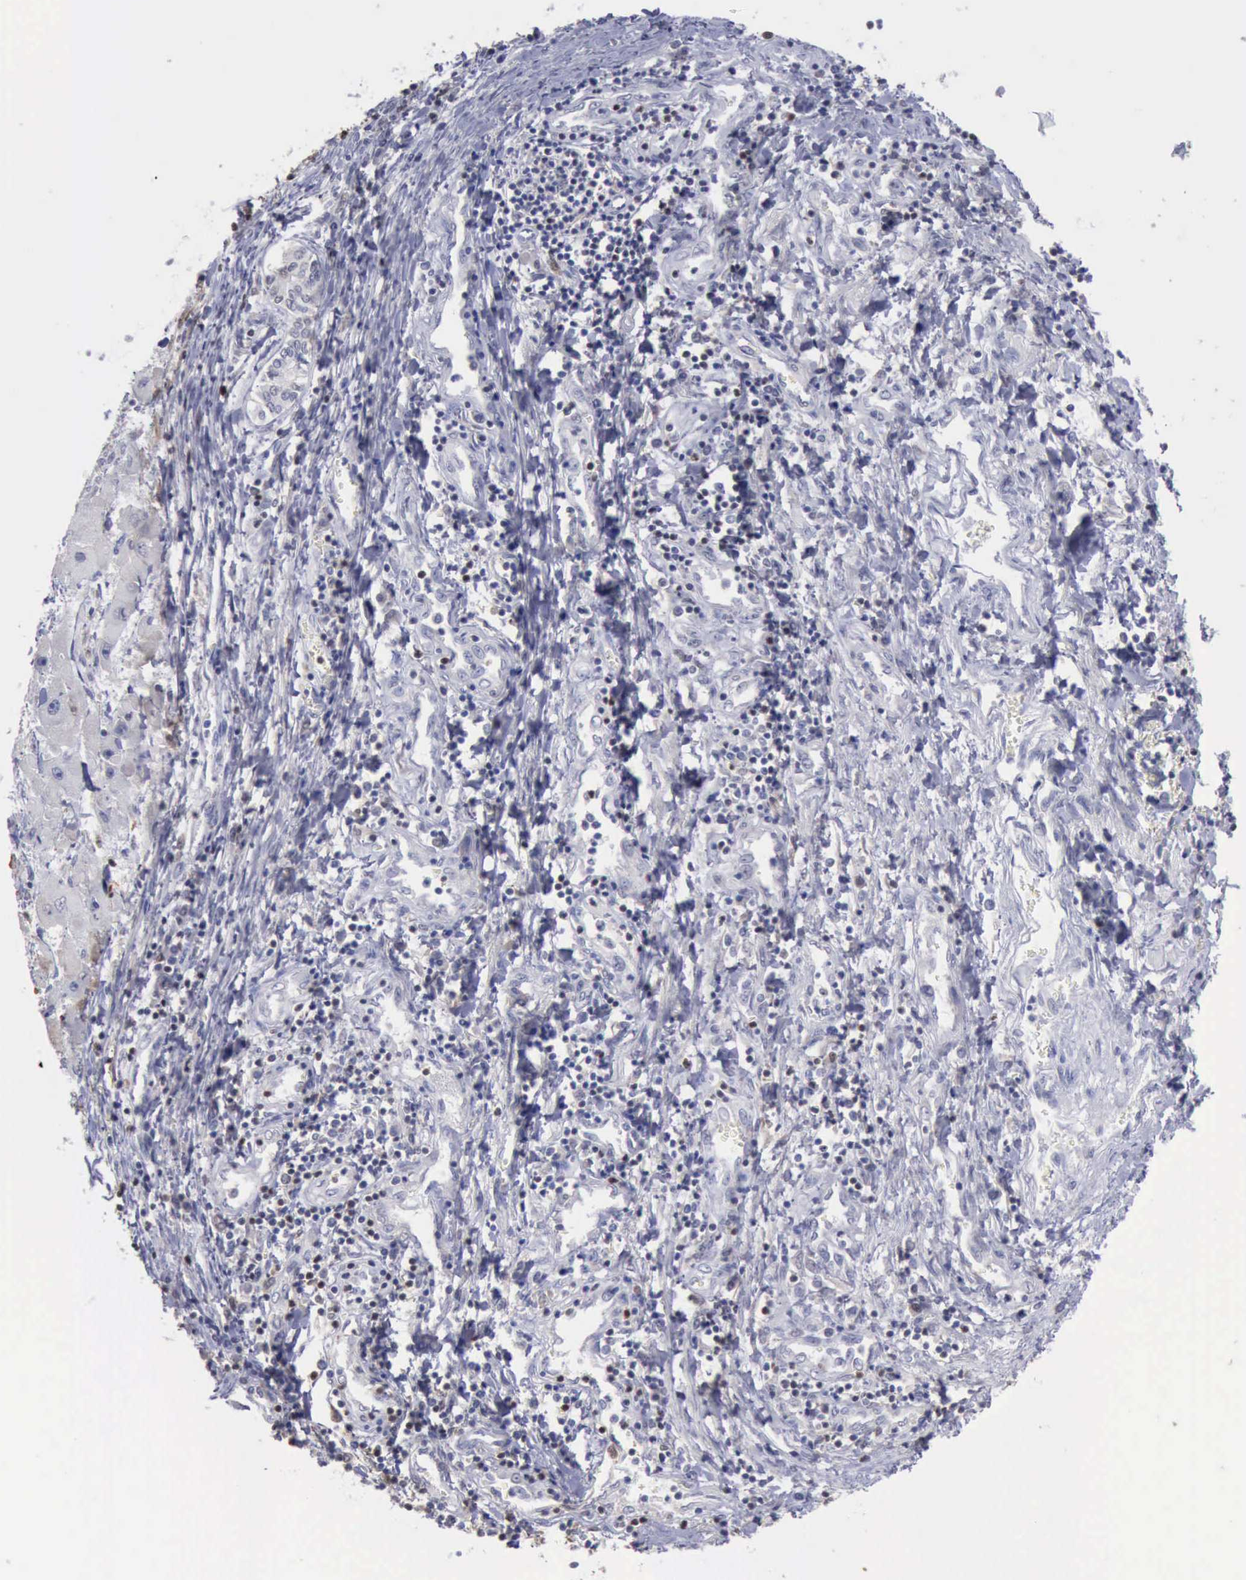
{"staining": {"intensity": "negative", "quantity": "none", "location": "none"}, "tissue": "liver cancer", "cell_type": "Tumor cells", "image_type": "cancer", "snomed": [{"axis": "morphology", "description": "Carcinoma, Hepatocellular, NOS"}, {"axis": "topography", "description": "Liver"}], "caption": "The IHC image has no significant positivity in tumor cells of liver cancer (hepatocellular carcinoma) tissue.", "gene": "STAT1", "patient": {"sex": "male", "age": 24}}